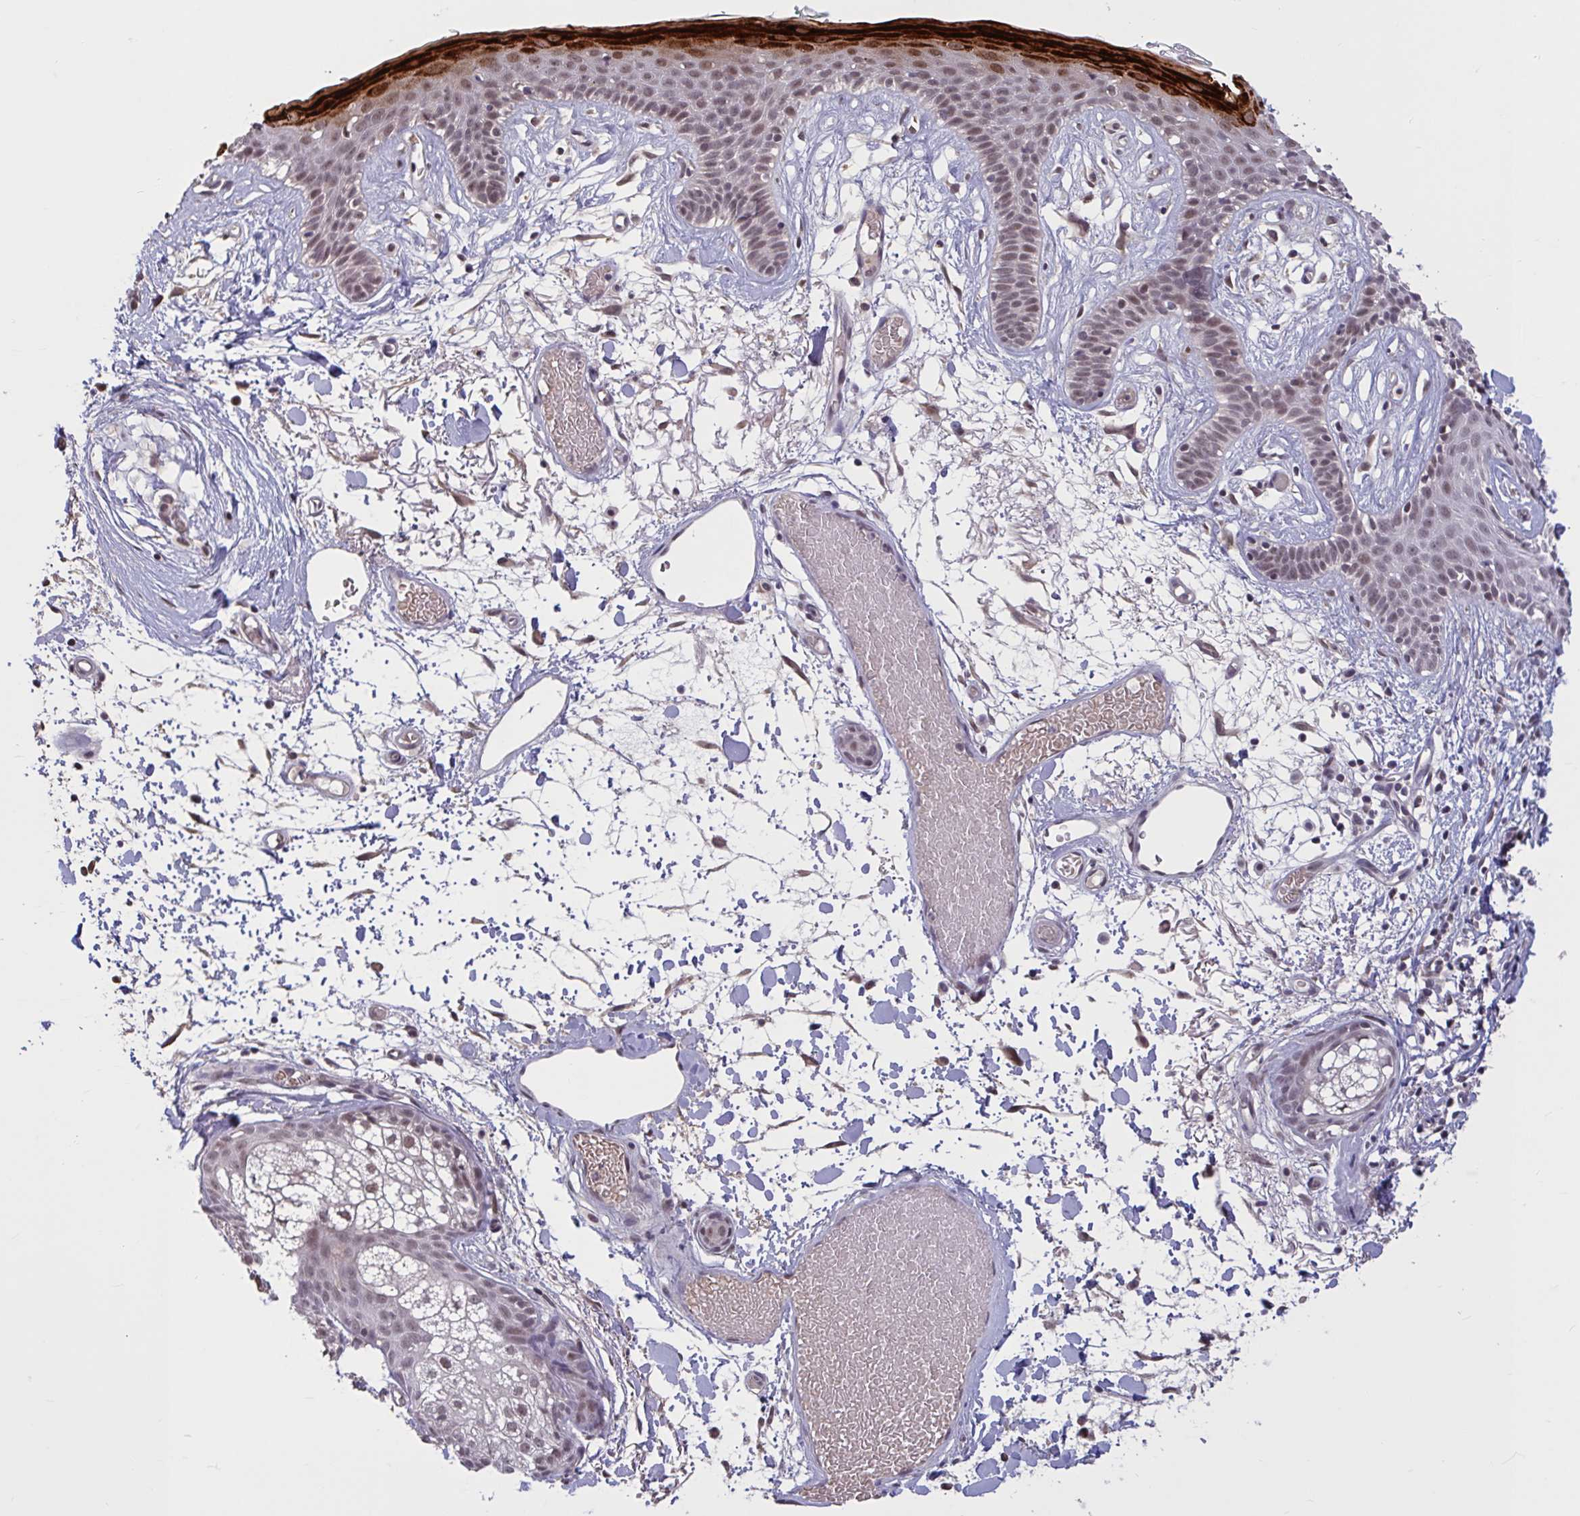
{"staining": {"intensity": "weak", "quantity": ">75%", "location": "nuclear"}, "tissue": "skin", "cell_type": "Fibroblasts", "image_type": "normal", "snomed": [{"axis": "morphology", "description": "Normal tissue, NOS"}, {"axis": "topography", "description": "Skin"}], "caption": "Protein positivity by immunohistochemistry (IHC) reveals weak nuclear positivity in approximately >75% of fibroblasts in benign skin. (DAB IHC with brightfield microscopy, high magnification).", "gene": "ZNF414", "patient": {"sex": "male", "age": 79}}